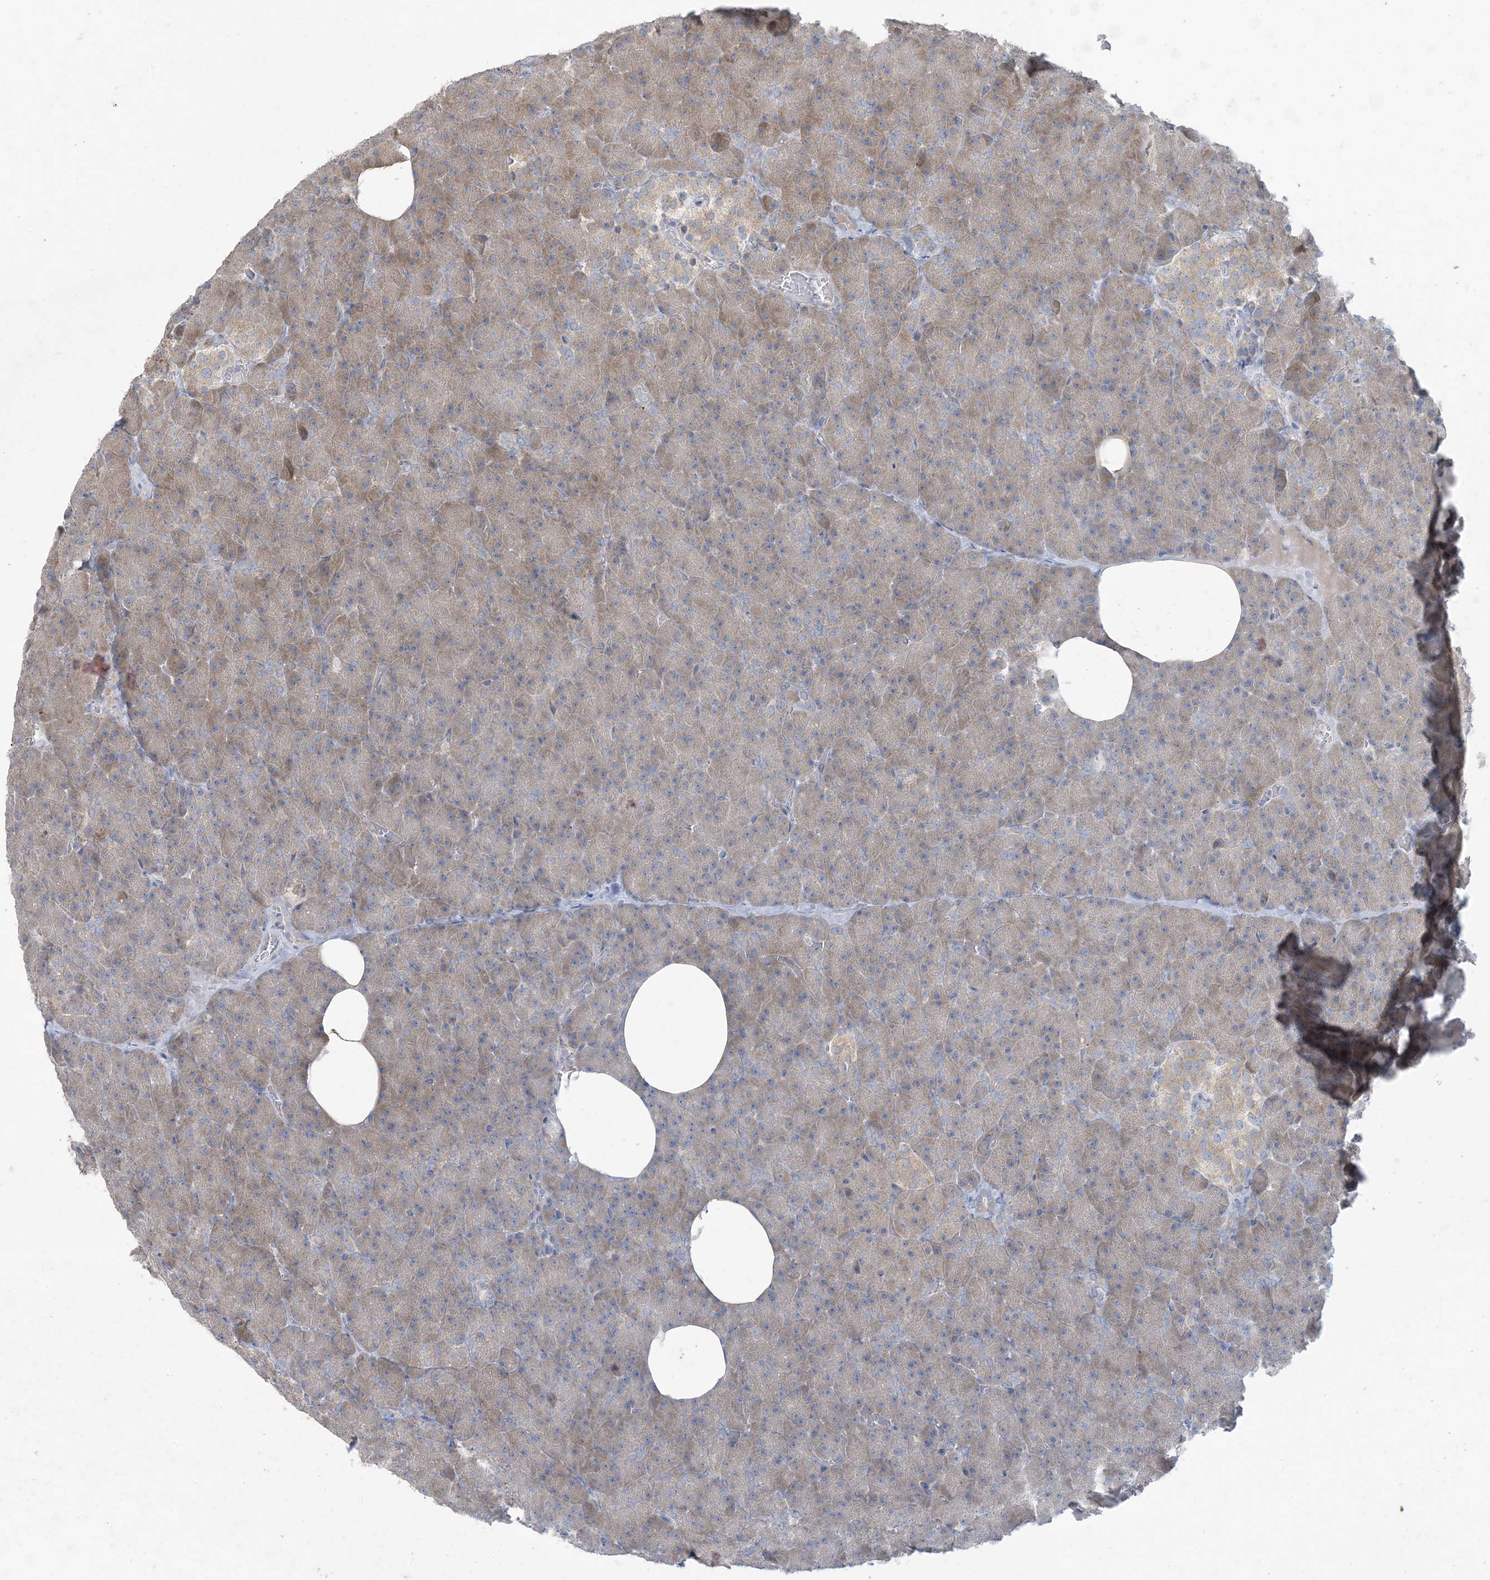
{"staining": {"intensity": "moderate", "quantity": "25%-75%", "location": "cytoplasmic/membranous"}, "tissue": "pancreas", "cell_type": "Exocrine glandular cells", "image_type": "normal", "snomed": [{"axis": "morphology", "description": "Normal tissue, NOS"}, {"axis": "morphology", "description": "Carcinoid, malignant, NOS"}, {"axis": "topography", "description": "Pancreas"}], "caption": "This image reveals benign pancreas stained with IHC to label a protein in brown. The cytoplasmic/membranous of exocrine glandular cells show moderate positivity for the protein. Nuclei are counter-stained blue.", "gene": "MRPS18A", "patient": {"sex": "female", "age": 35}}